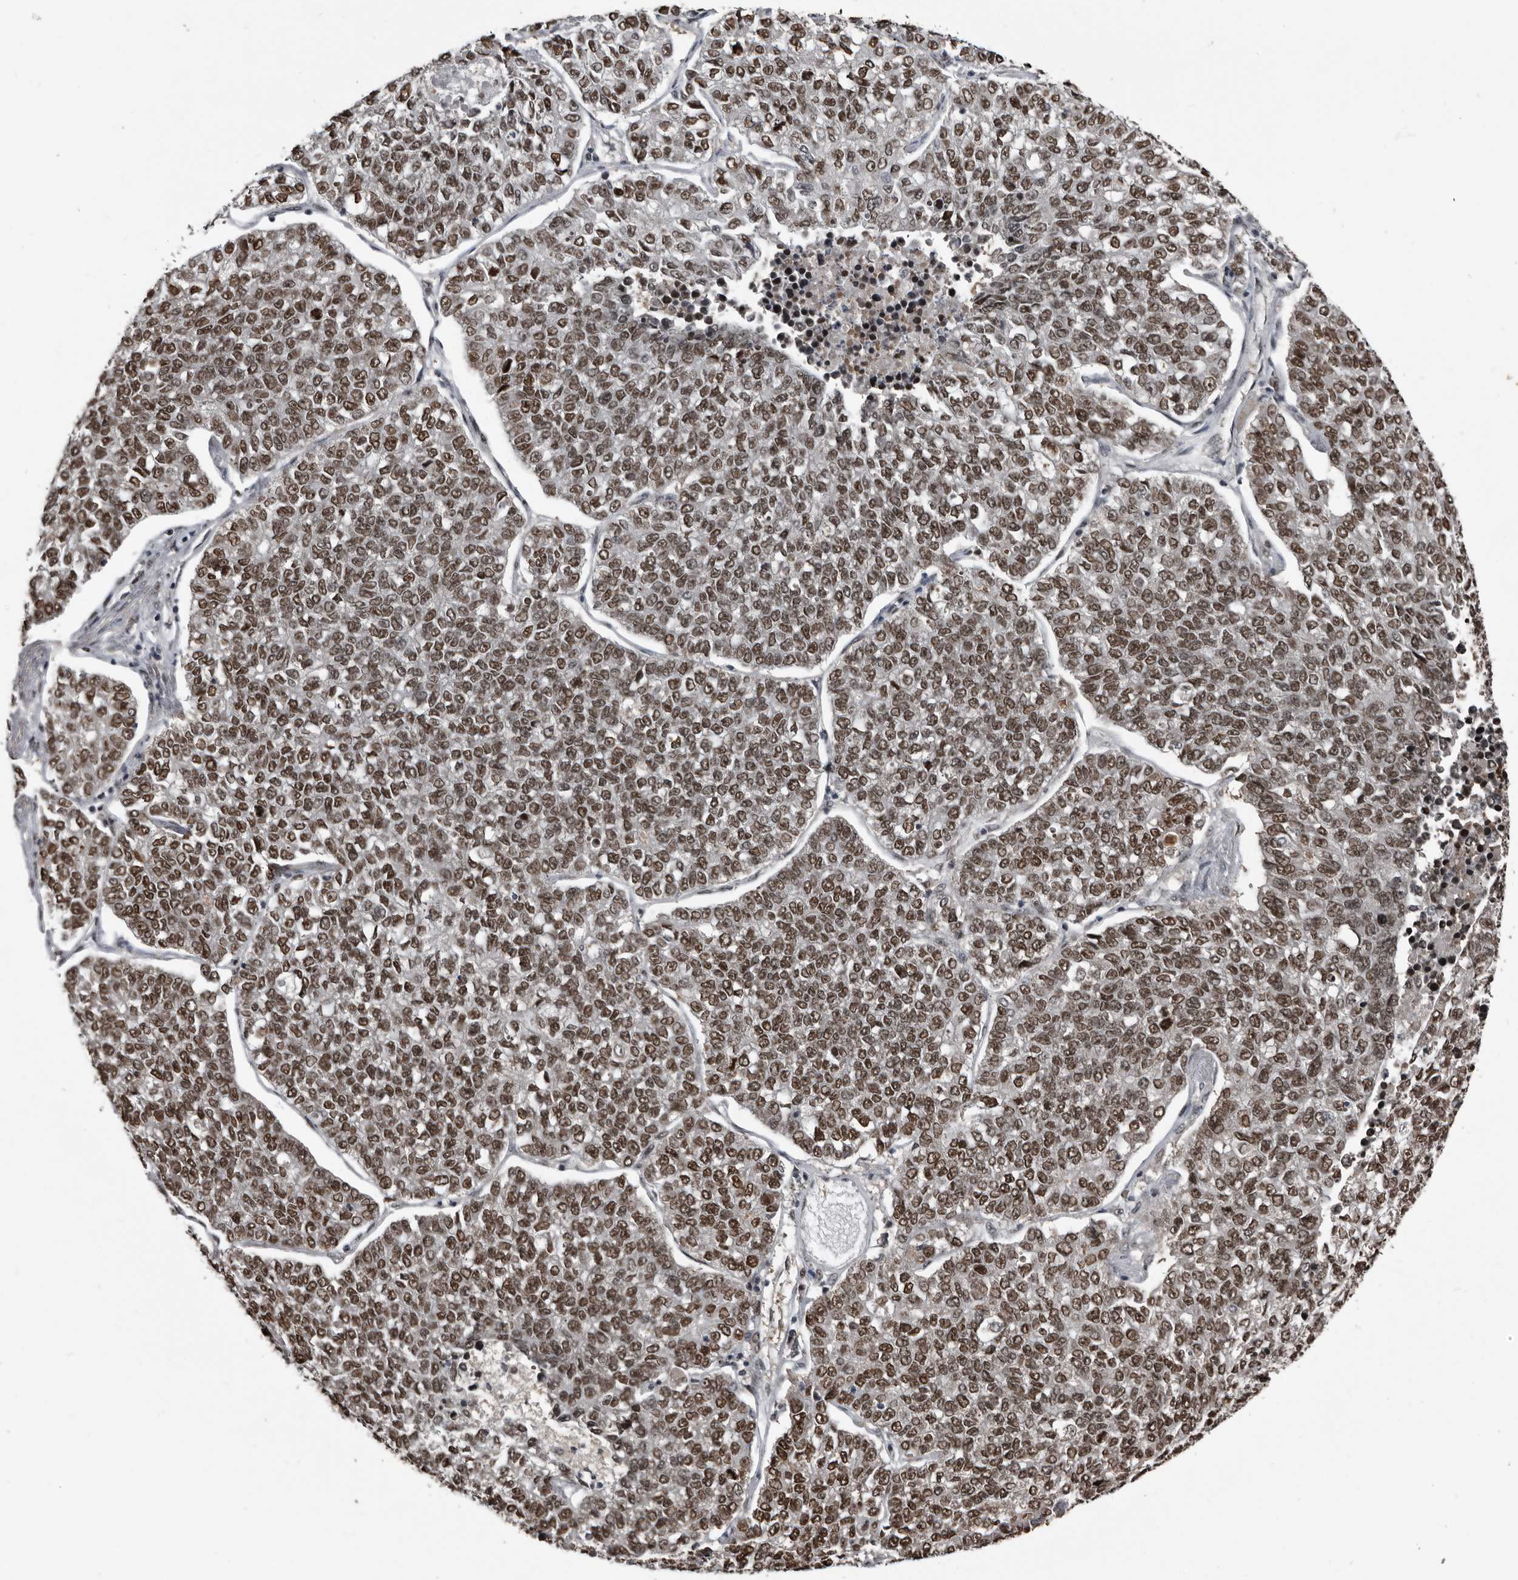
{"staining": {"intensity": "moderate", "quantity": ">75%", "location": "nuclear"}, "tissue": "lung cancer", "cell_type": "Tumor cells", "image_type": "cancer", "snomed": [{"axis": "morphology", "description": "Adenocarcinoma, NOS"}, {"axis": "topography", "description": "Lung"}], "caption": "This image shows IHC staining of human lung cancer, with medium moderate nuclear positivity in about >75% of tumor cells.", "gene": "CHD1L", "patient": {"sex": "male", "age": 49}}